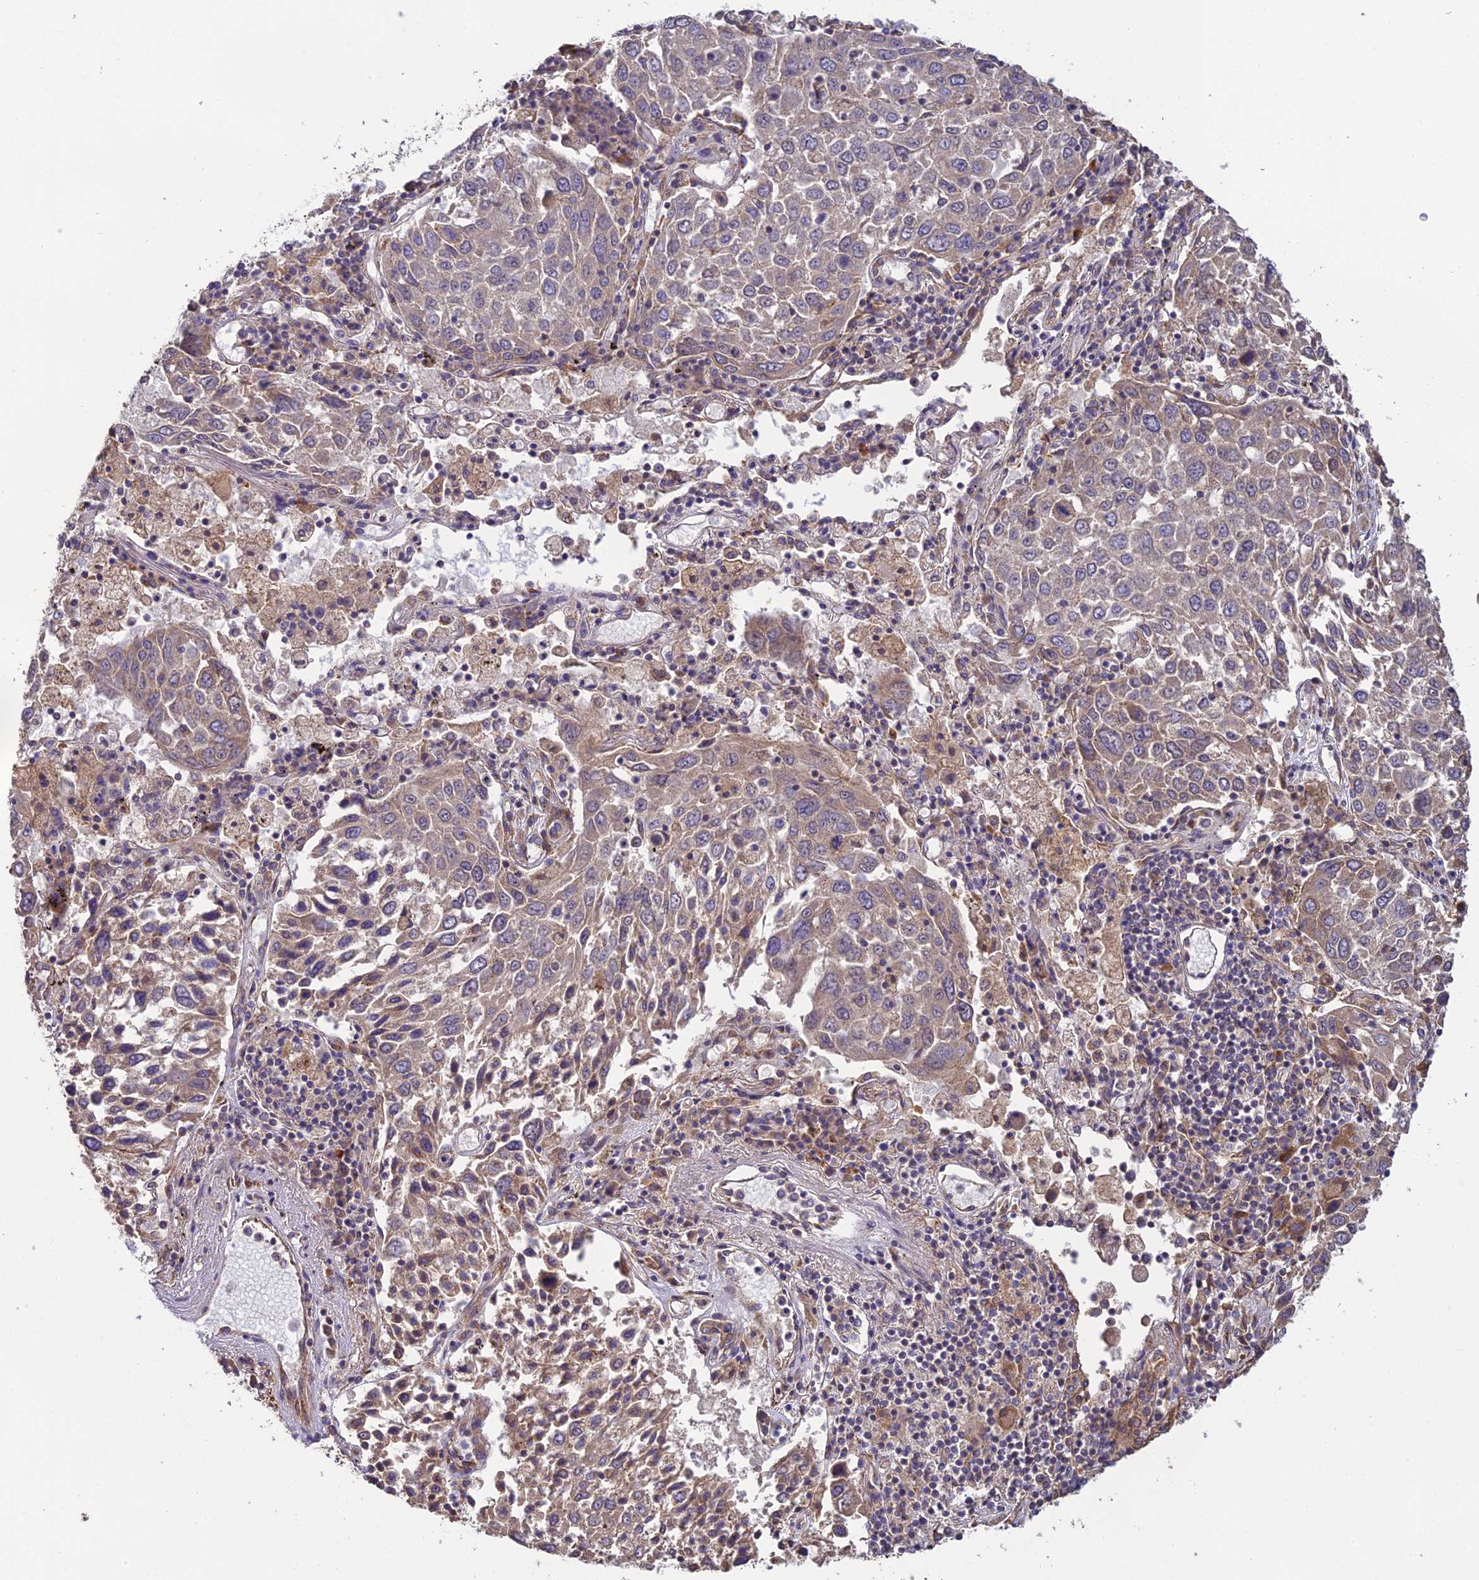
{"staining": {"intensity": "negative", "quantity": "none", "location": "none"}, "tissue": "lung cancer", "cell_type": "Tumor cells", "image_type": "cancer", "snomed": [{"axis": "morphology", "description": "Squamous cell carcinoma, NOS"}, {"axis": "topography", "description": "Lung"}], "caption": "Immunohistochemistry photomicrograph of lung cancer (squamous cell carcinoma) stained for a protein (brown), which displays no expression in tumor cells.", "gene": "MRNIP", "patient": {"sex": "male", "age": 65}}